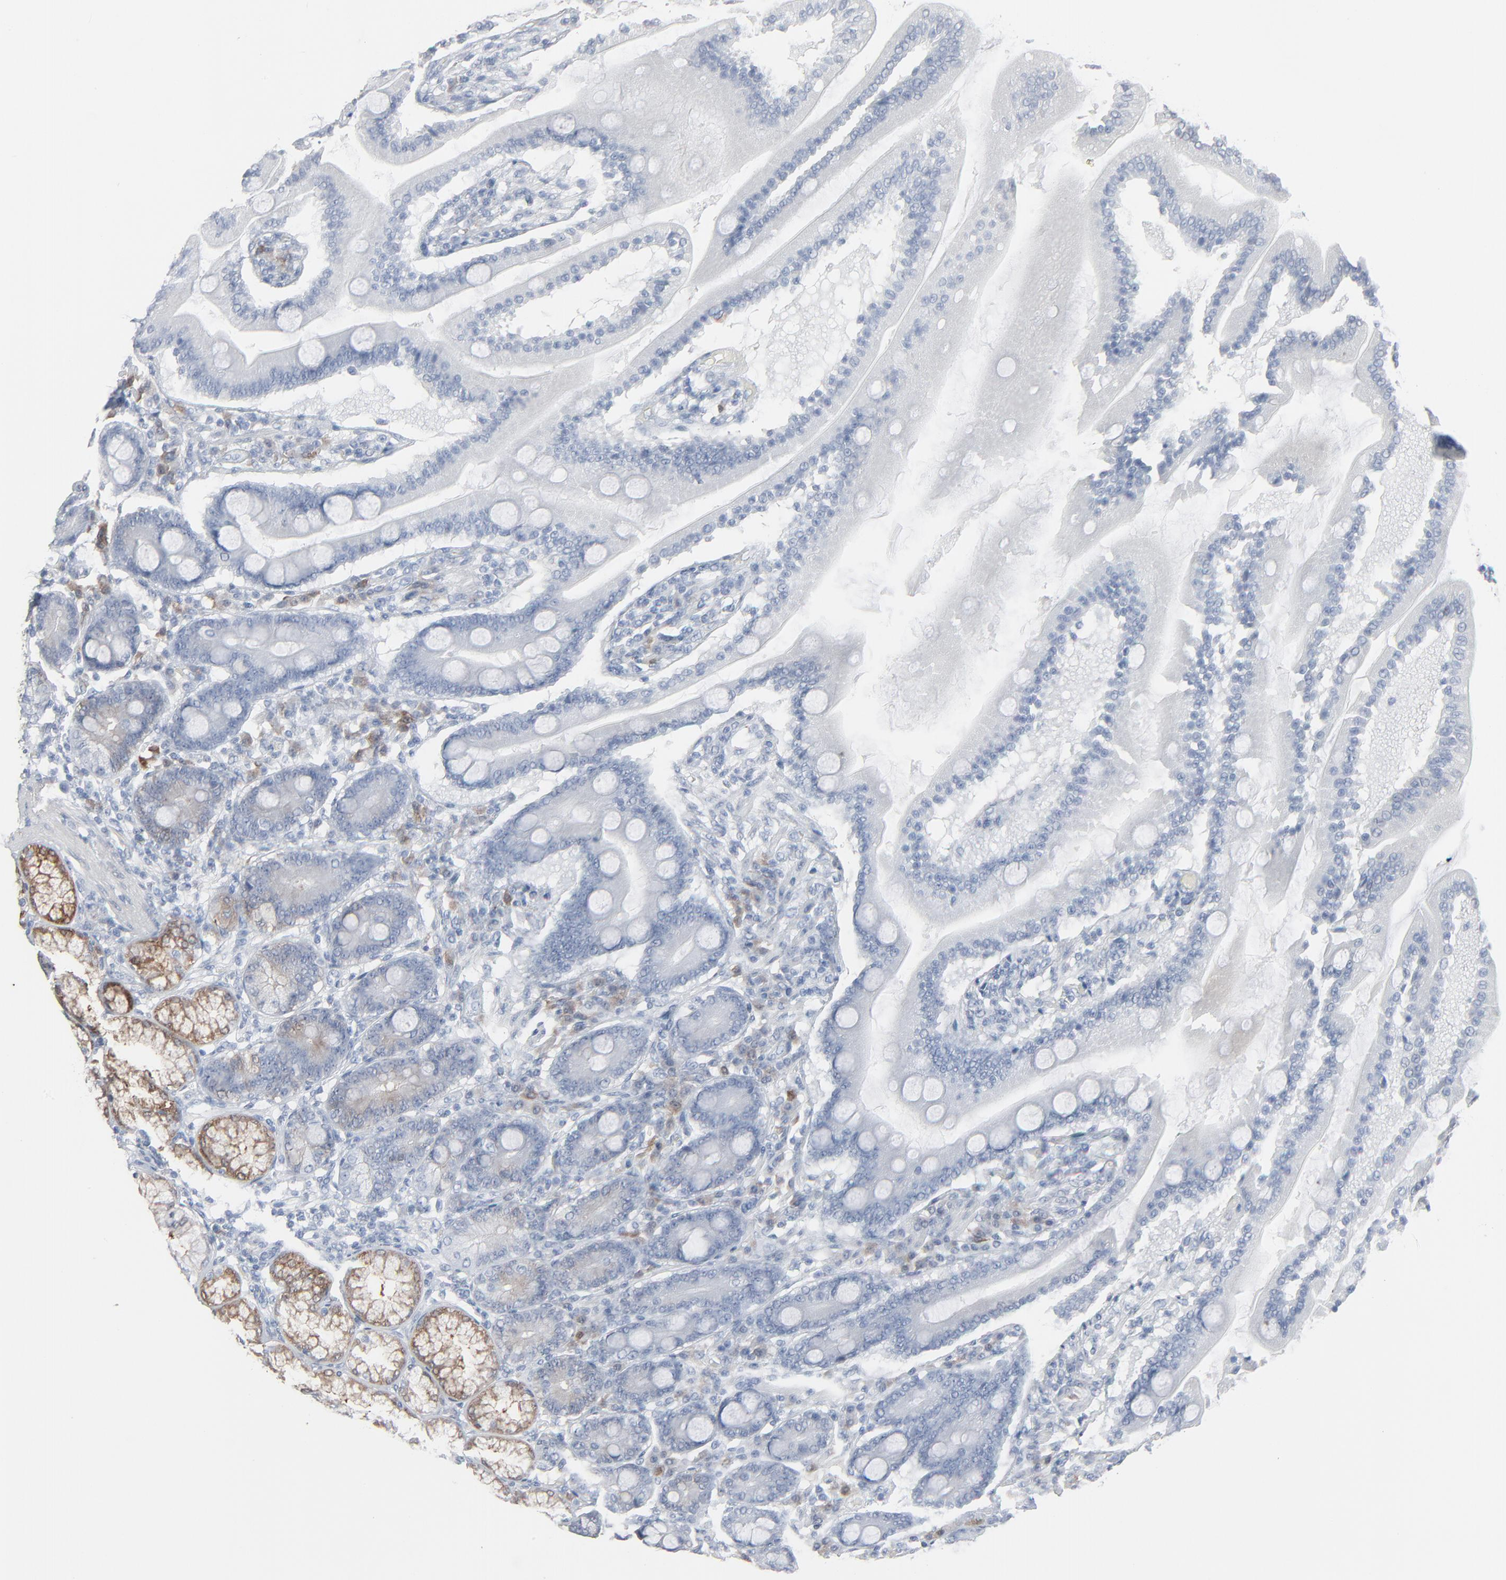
{"staining": {"intensity": "weak", "quantity": "<25%", "location": "cytoplasmic/membranous"}, "tissue": "duodenum", "cell_type": "Glandular cells", "image_type": "normal", "snomed": [{"axis": "morphology", "description": "Normal tissue, NOS"}, {"axis": "topography", "description": "Duodenum"}], "caption": "High power microscopy histopathology image of an IHC image of normal duodenum, revealing no significant staining in glandular cells. The staining was performed using DAB to visualize the protein expression in brown, while the nuclei were stained in blue with hematoxylin (Magnification: 20x).", "gene": "PHGDH", "patient": {"sex": "female", "age": 64}}